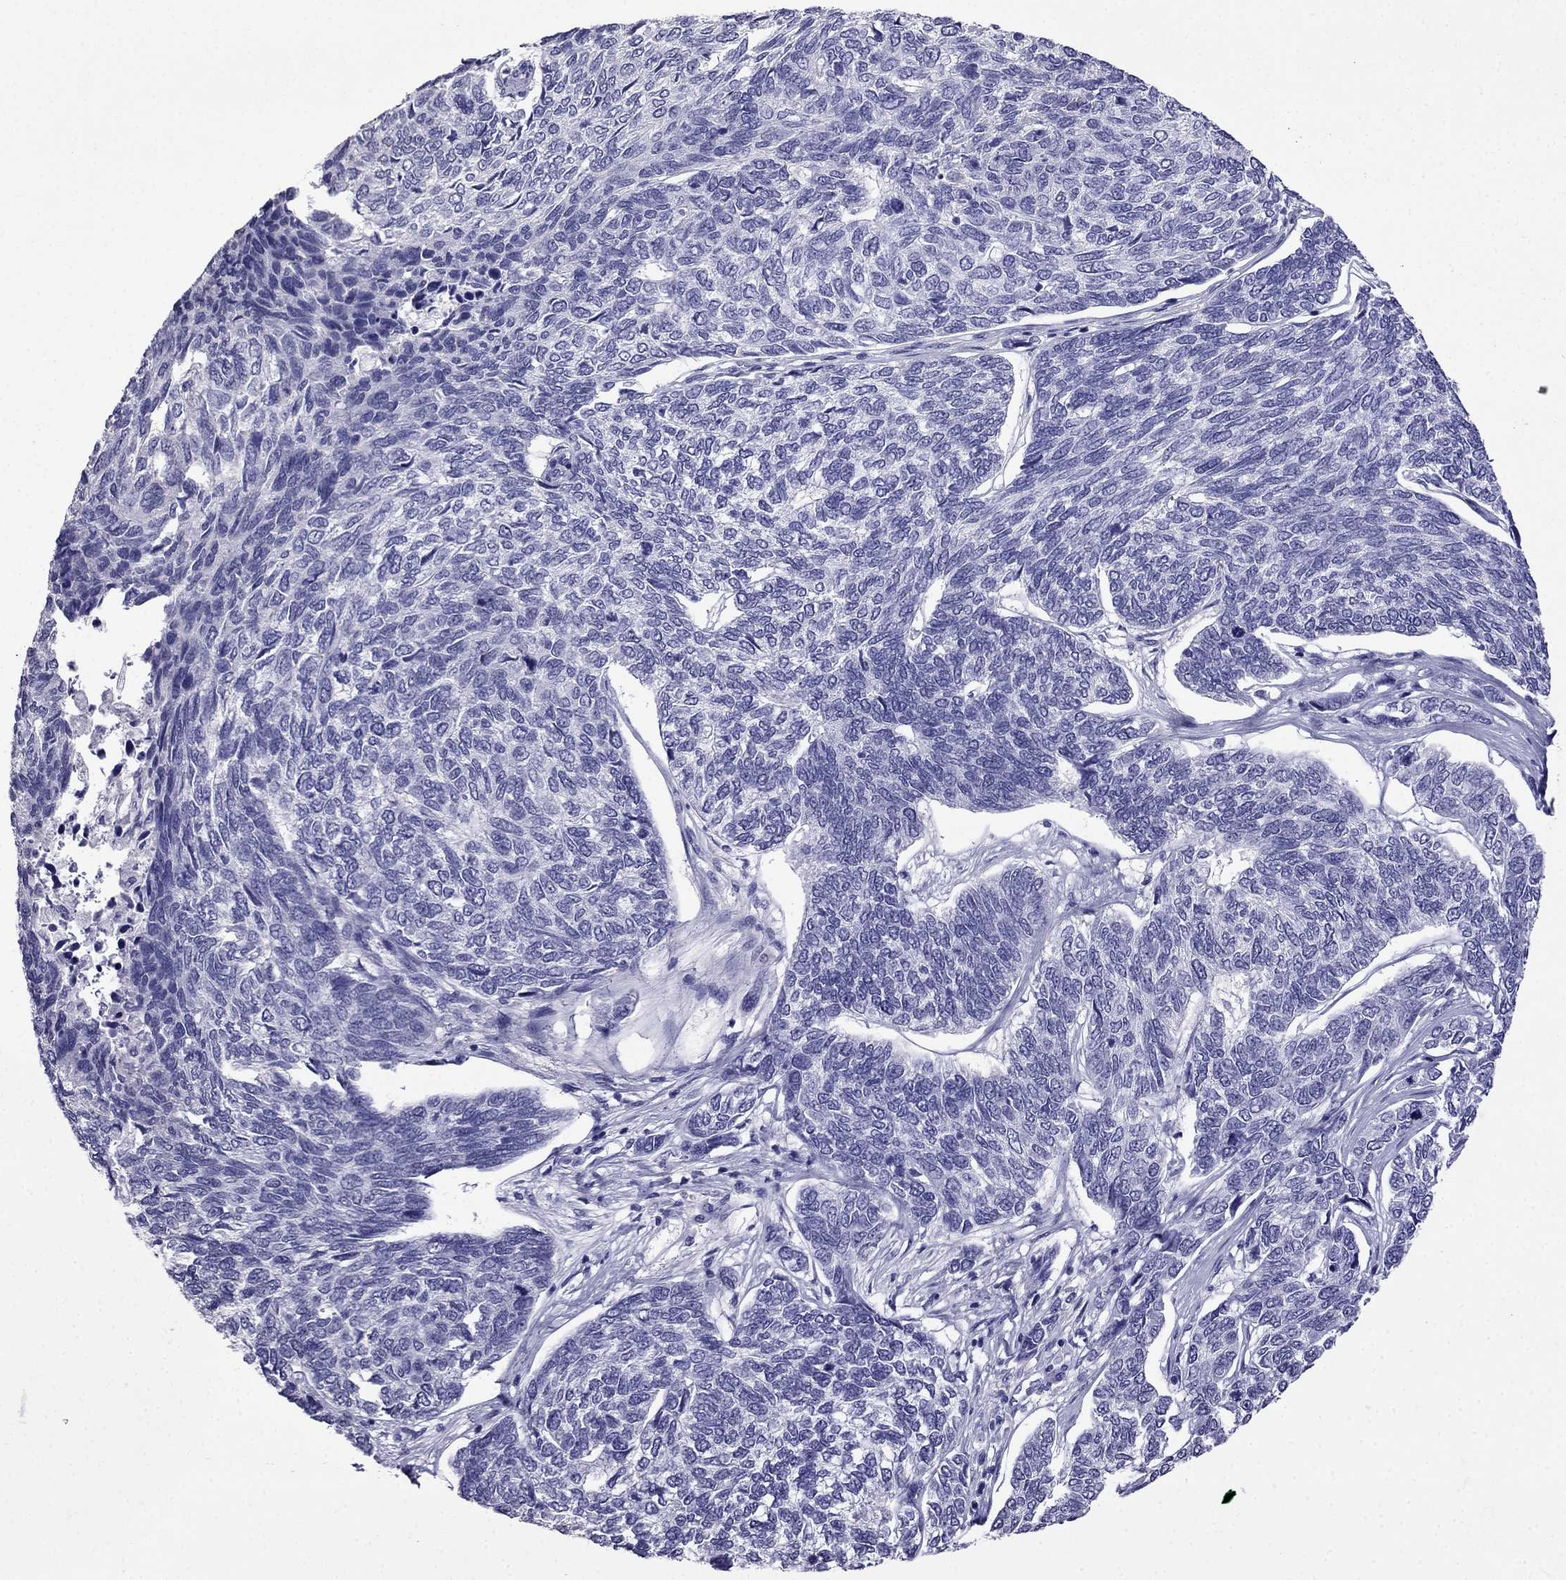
{"staining": {"intensity": "negative", "quantity": "none", "location": "none"}, "tissue": "skin cancer", "cell_type": "Tumor cells", "image_type": "cancer", "snomed": [{"axis": "morphology", "description": "Basal cell carcinoma"}, {"axis": "topography", "description": "Skin"}], "caption": "Immunohistochemical staining of human skin cancer reveals no significant positivity in tumor cells.", "gene": "CDHR4", "patient": {"sex": "female", "age": 65}}